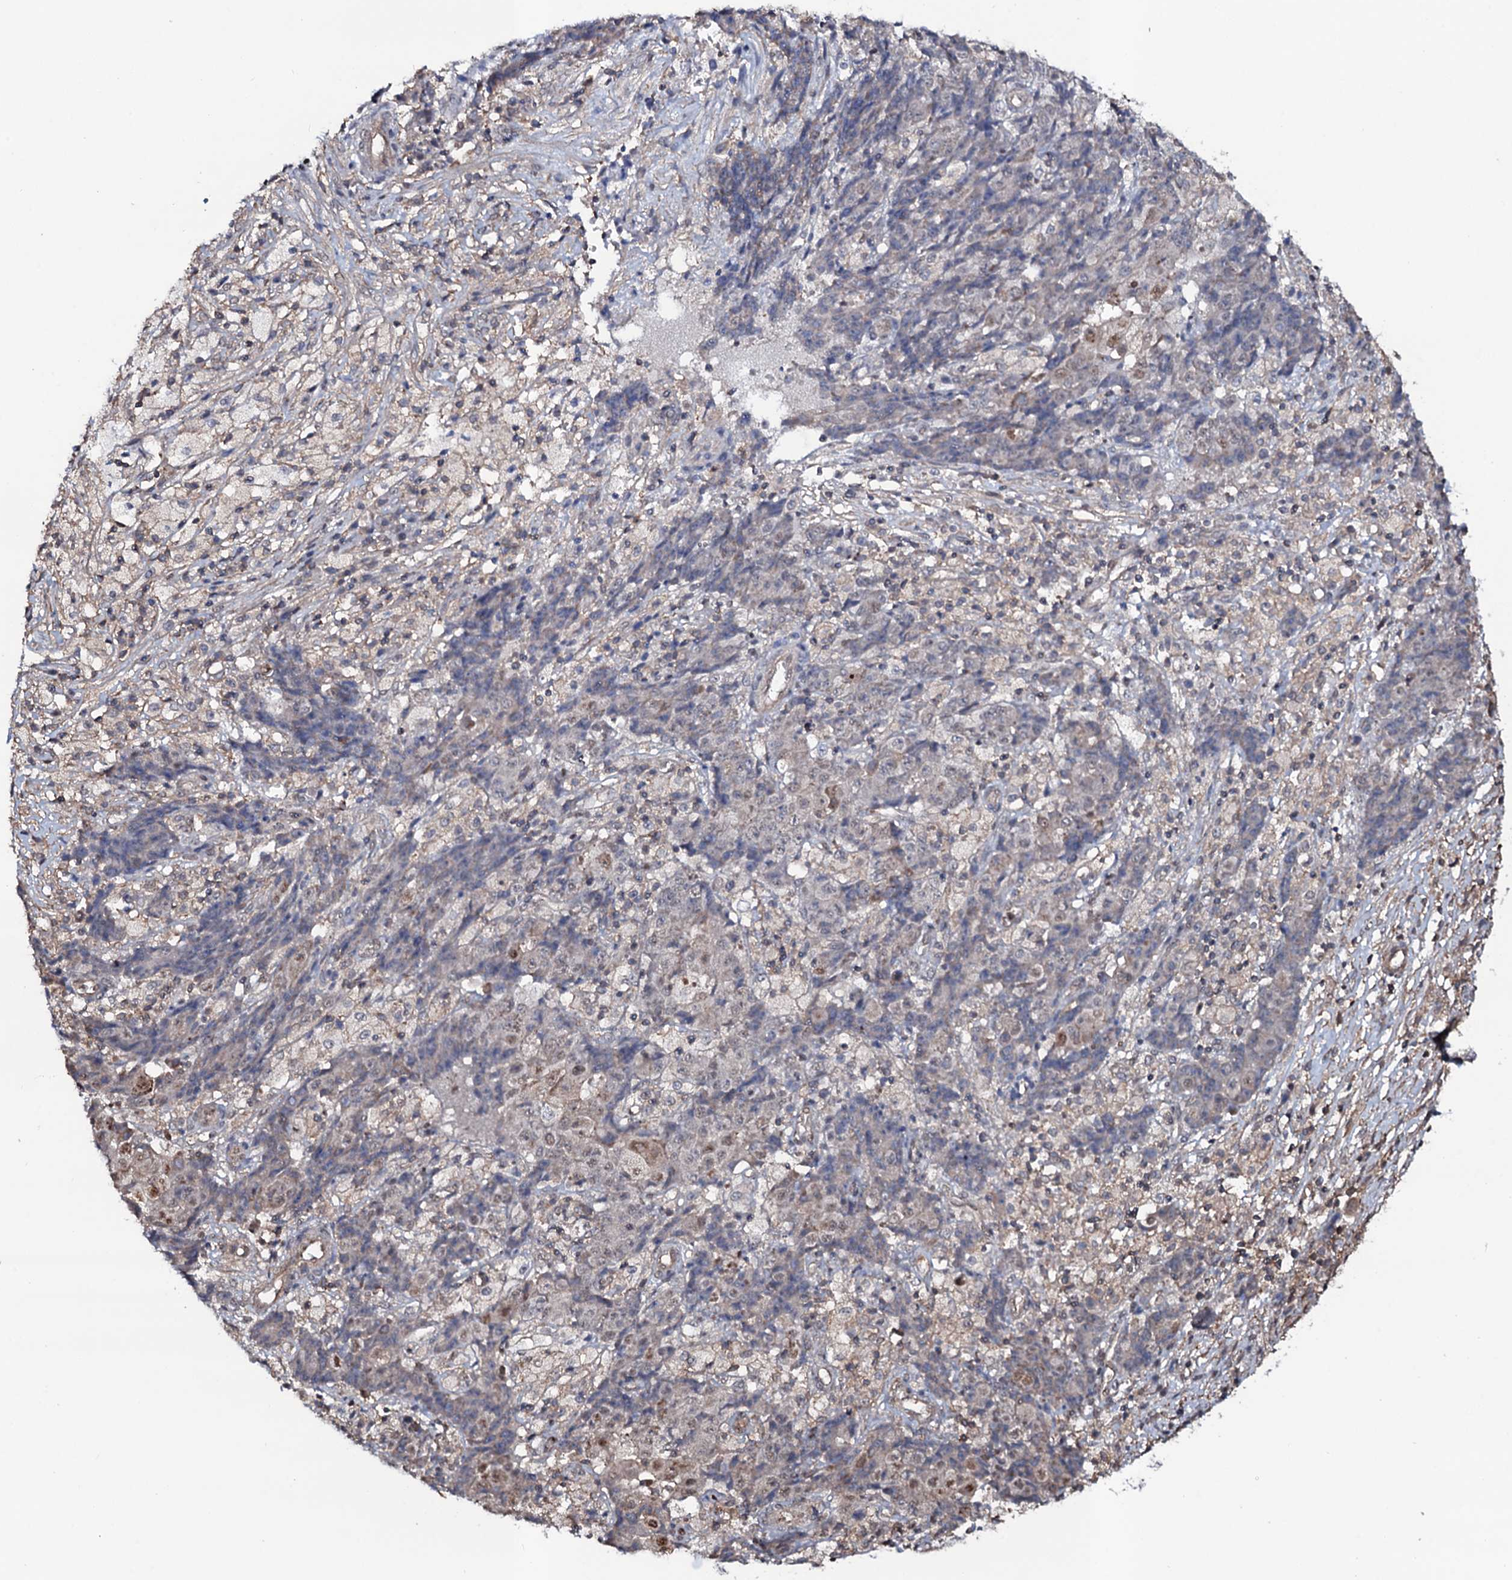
{"staining": {"intensity": "weak", "quantity": "25%-75%", "location": "cytoplasmic/membranous"}, "tissue": "ovarian cancer", "cell_type": "Tumor cells", "image_type": "cancer", "snomed": [{"axis": "morphology", "description": "Carcinoma, endometroid"}, {"axis": "topography", "description": "Ovary"}], "caption": "High-magnification brightfield microscopy of ovarian endometroid carcinoma stained with DAB (brown) and counterstained with hematoxylin (blue). tumor cells exhibit weak cytoplasmic/membranous positivity is appreciated in approximately25%-75% of cells.", "gene": "COG6", "patient": {"sex": "female", "age": 42}}